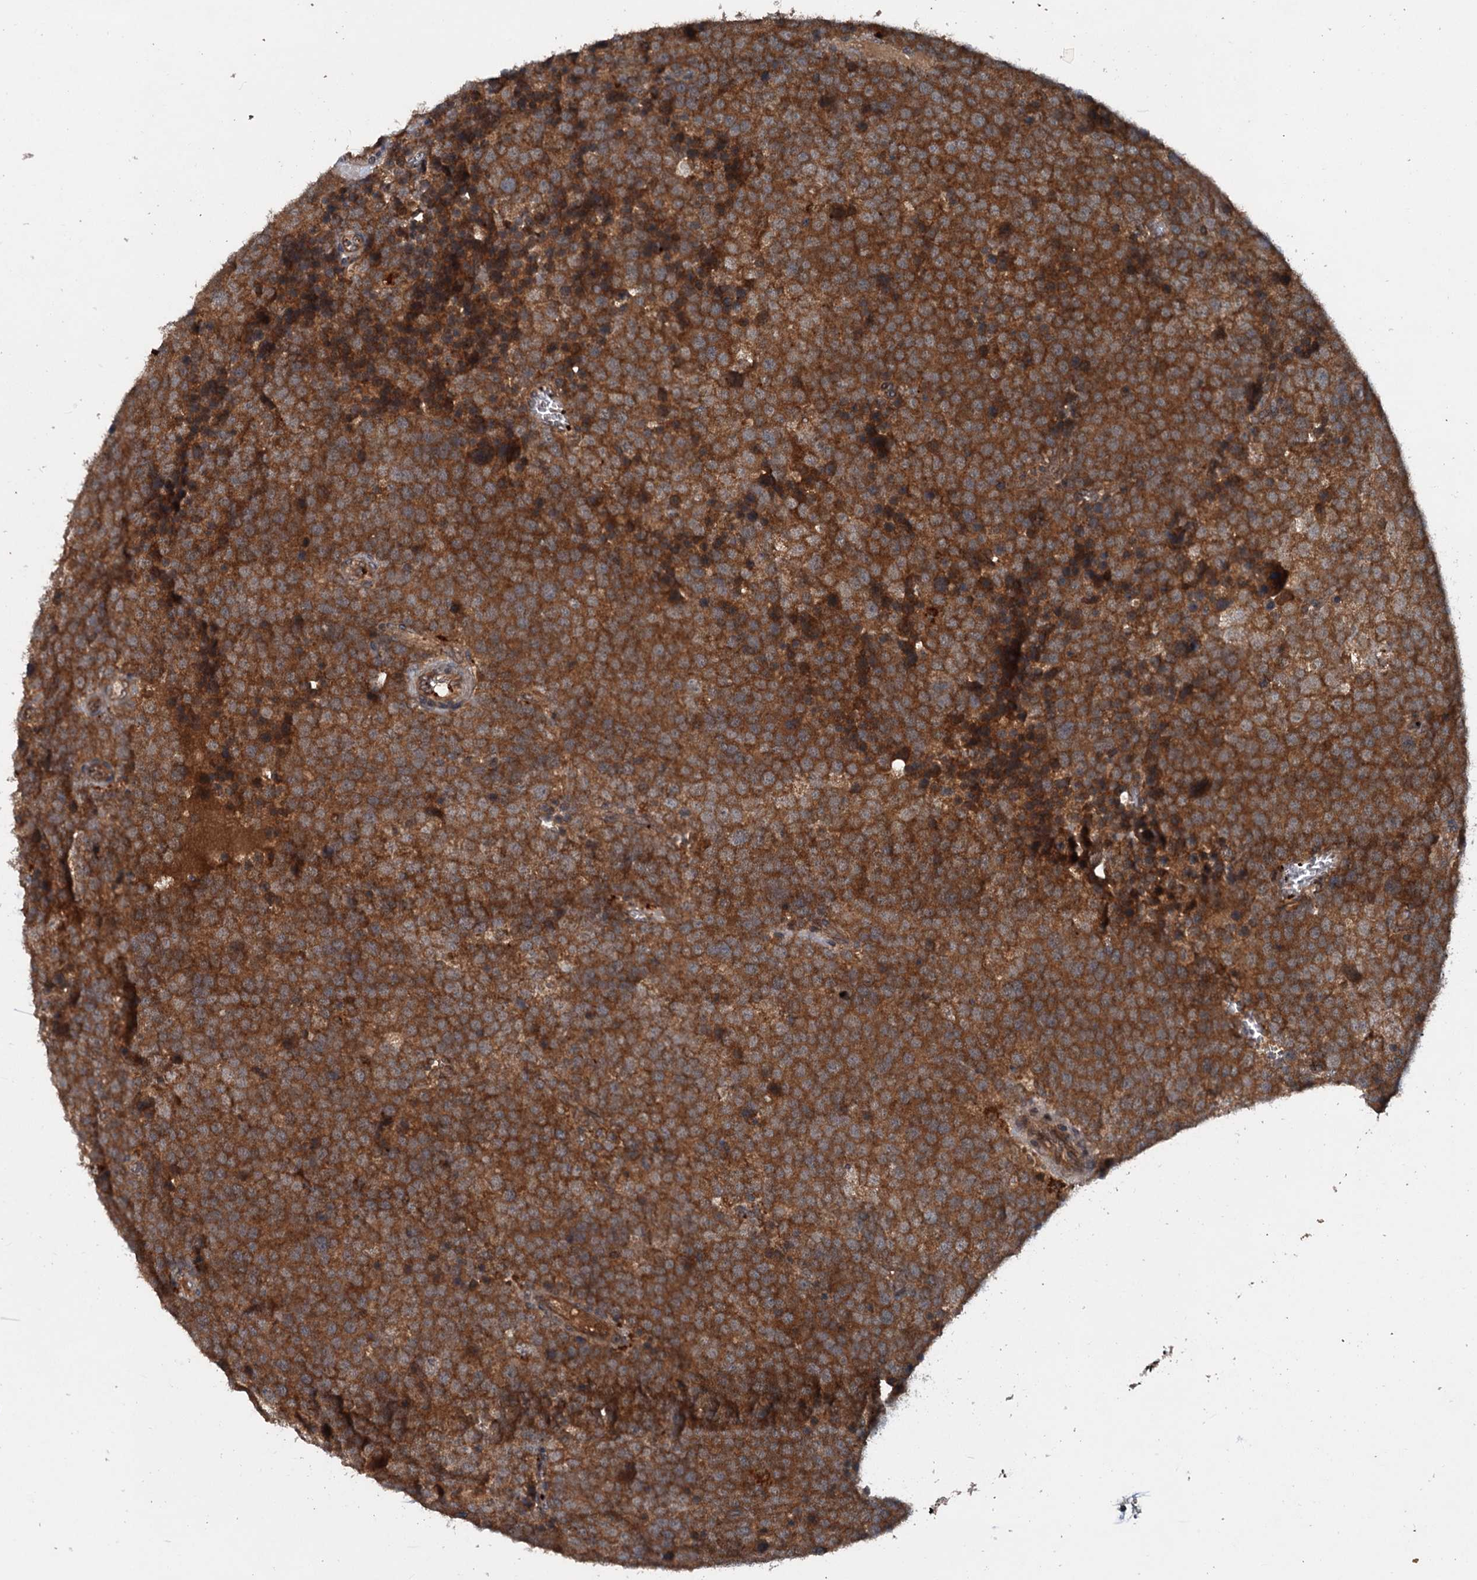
{"staining": {"intensity": "strong", "quantity": ">75%", "location": "cytoplasmic/membranous"}, "tissue": "testis cancer", "cell_type": "Tumor cells", "image_type": "cancer", "snomed": [{"axis": "morphology", "description": "Seminoma, NOS"}, {"axis": "topography", "description": "Testis"}], "caption": "This is a micrograph of immunohistochemistry staining of testis cancer, which shows strong staining in the cytoplasmic/membranous of tumor cells.", "gene": "N4BP2L2", "patient": {"sex": "male", "age": 71}}